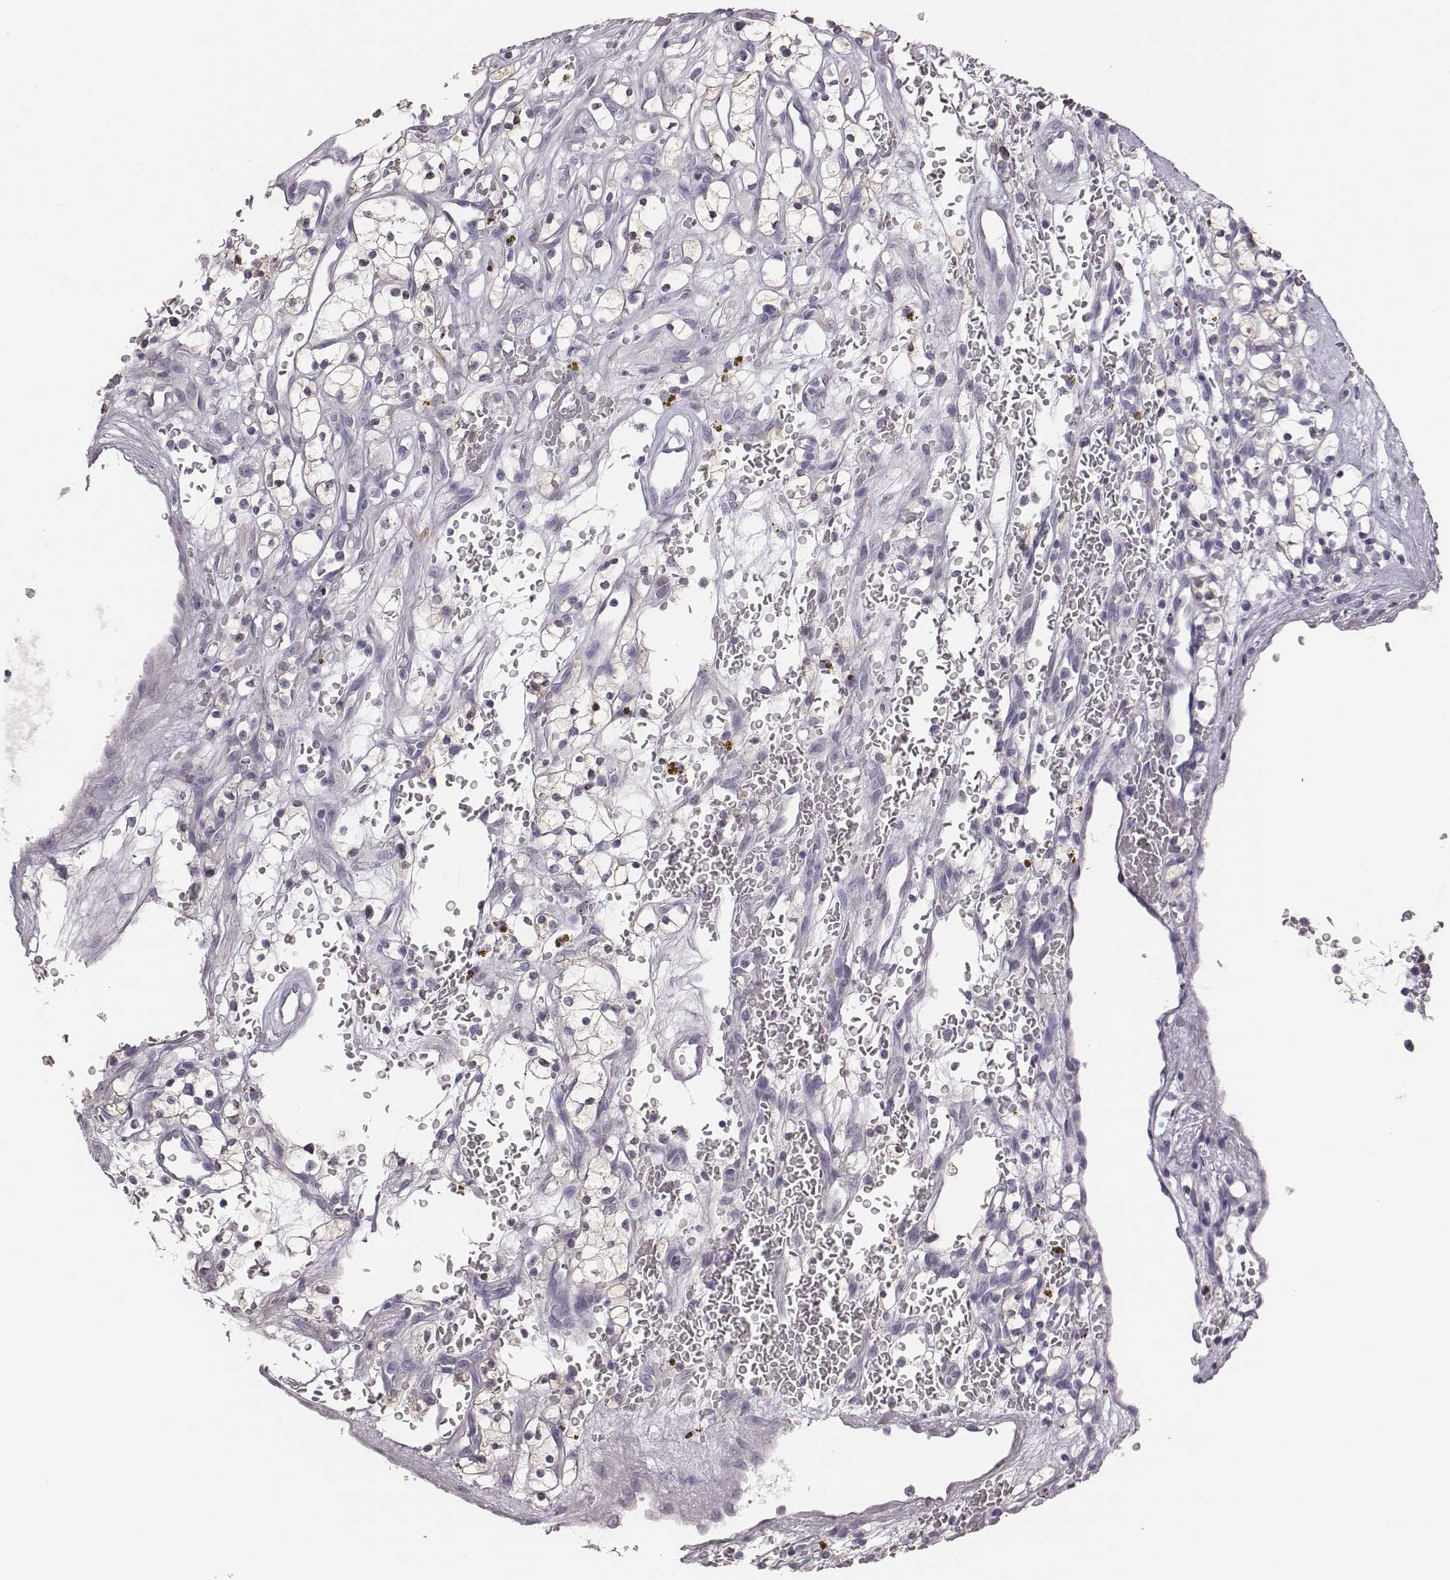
{"staining": {"intensity": "negative", "quantity": "none", "location": "none"}, "tissue": "renal cancer", "cell_type": "Tumor cells", "image_type": "cancer", "snomed": [{"axis": "morphology", "description": "Adenocarcinoma, NOS"}, {"axis": "topography", "description": "Kidney"}], "caption": "Tumor cells are negative for brown protein staining in renal adenocarcinoma. (Immunohistochemistry, brightfield microscopy, high magnification).", "gene": "GUCA1A", "patient": {"sex": "female", "age": 64}}